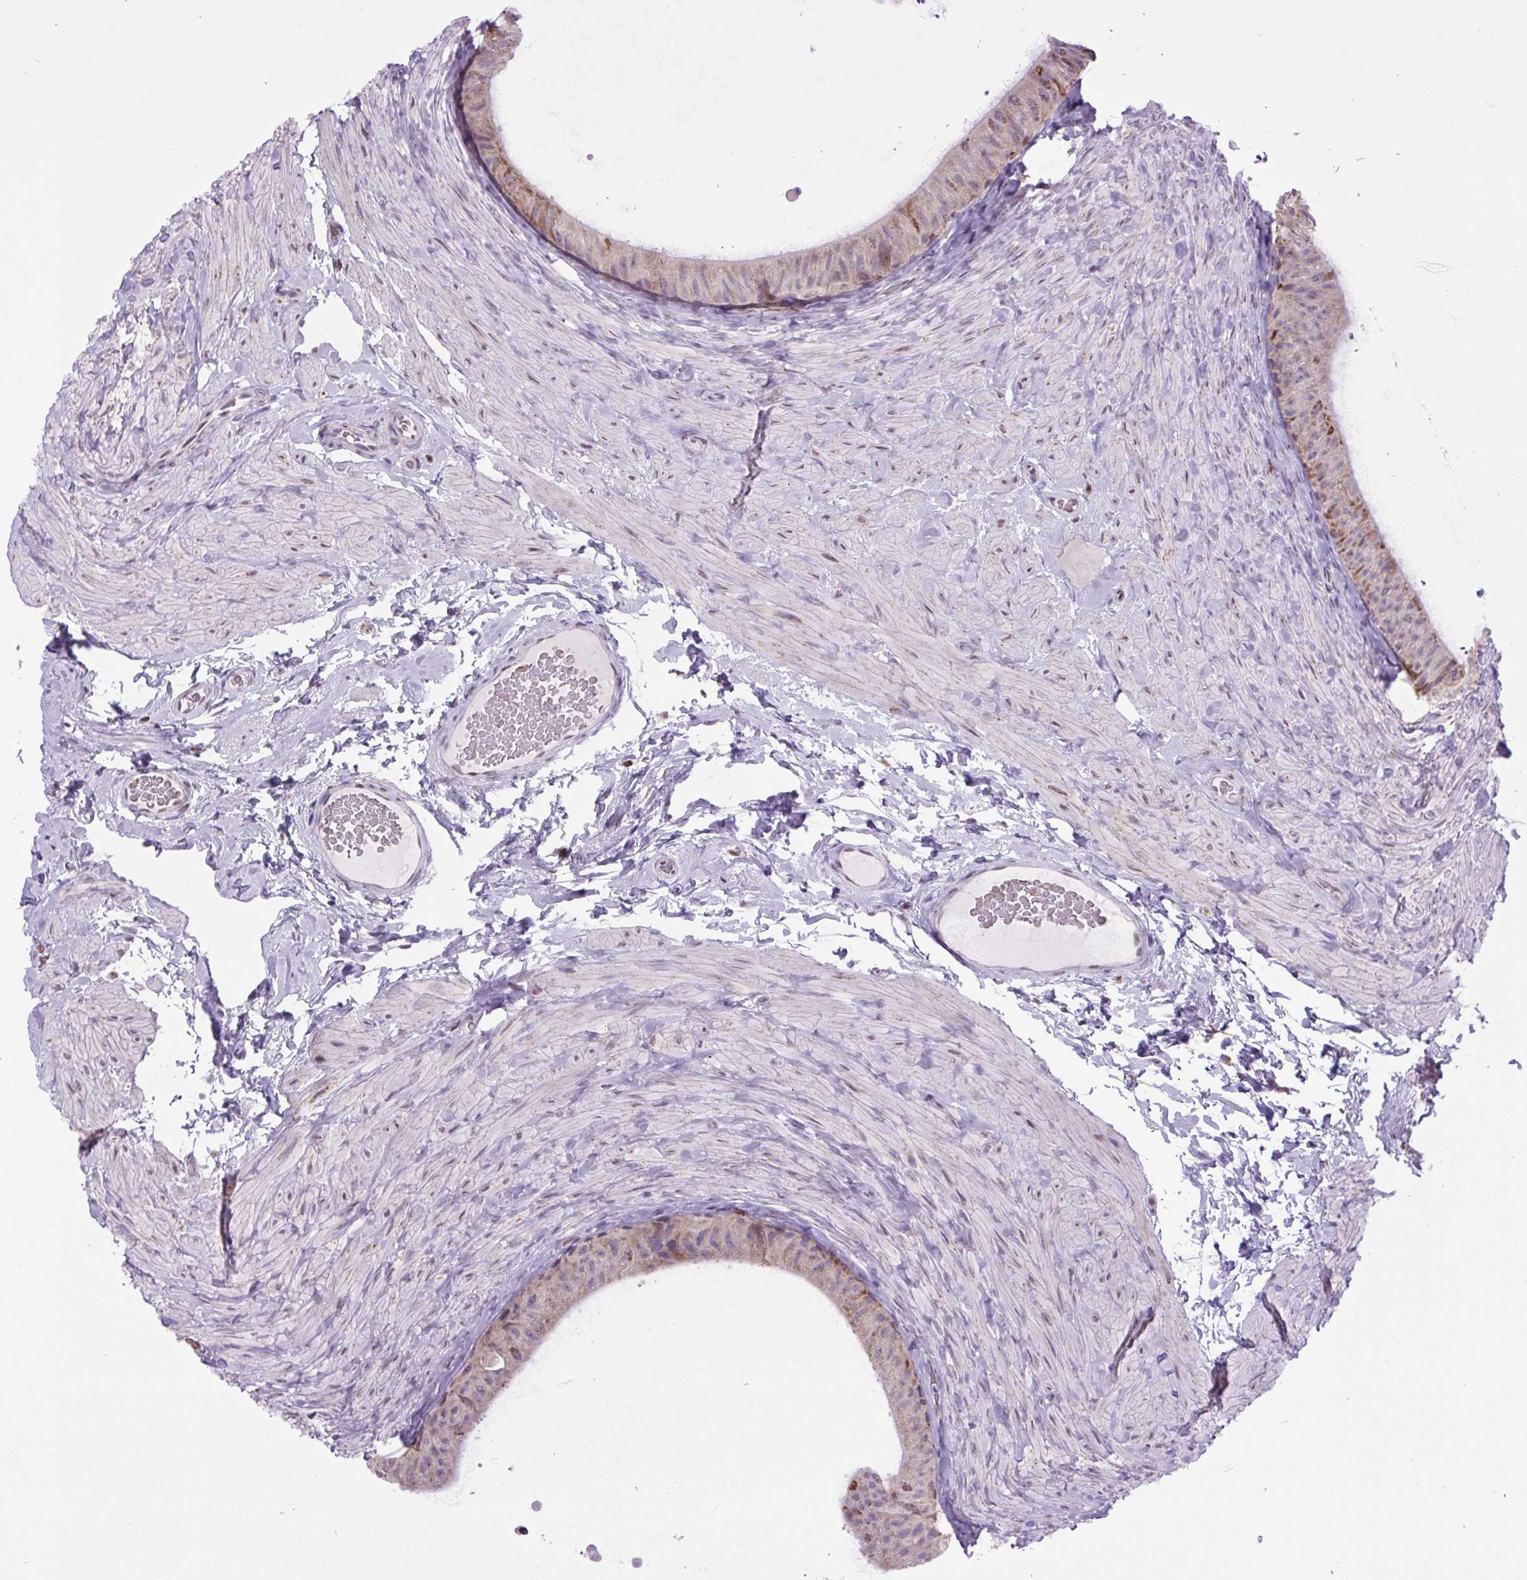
{"staining": {"intensity": "moderate", "quantity": "<25%", "location": "cytoplasmic/membranous"}, "tissue": "epididymis", "cell_type": "Glandular cells", "image_type": "normal", "snomed": [{"axis": "morphology", "description": "Normal tissue, NOS"}, {"axis": "topography", "description": "Epididymis, spermatic cord, NOS"}, {"axis": "topography", "description": "Epididymis"}], "caption": "This is a micrograph of immunohistochemistry staining of normal epididymis, which shows moderate positivity in the cytoplasmic/membranous of glandular cells.", "gene": "SCO2", "patient": {"sex": "male", "age": 31}}